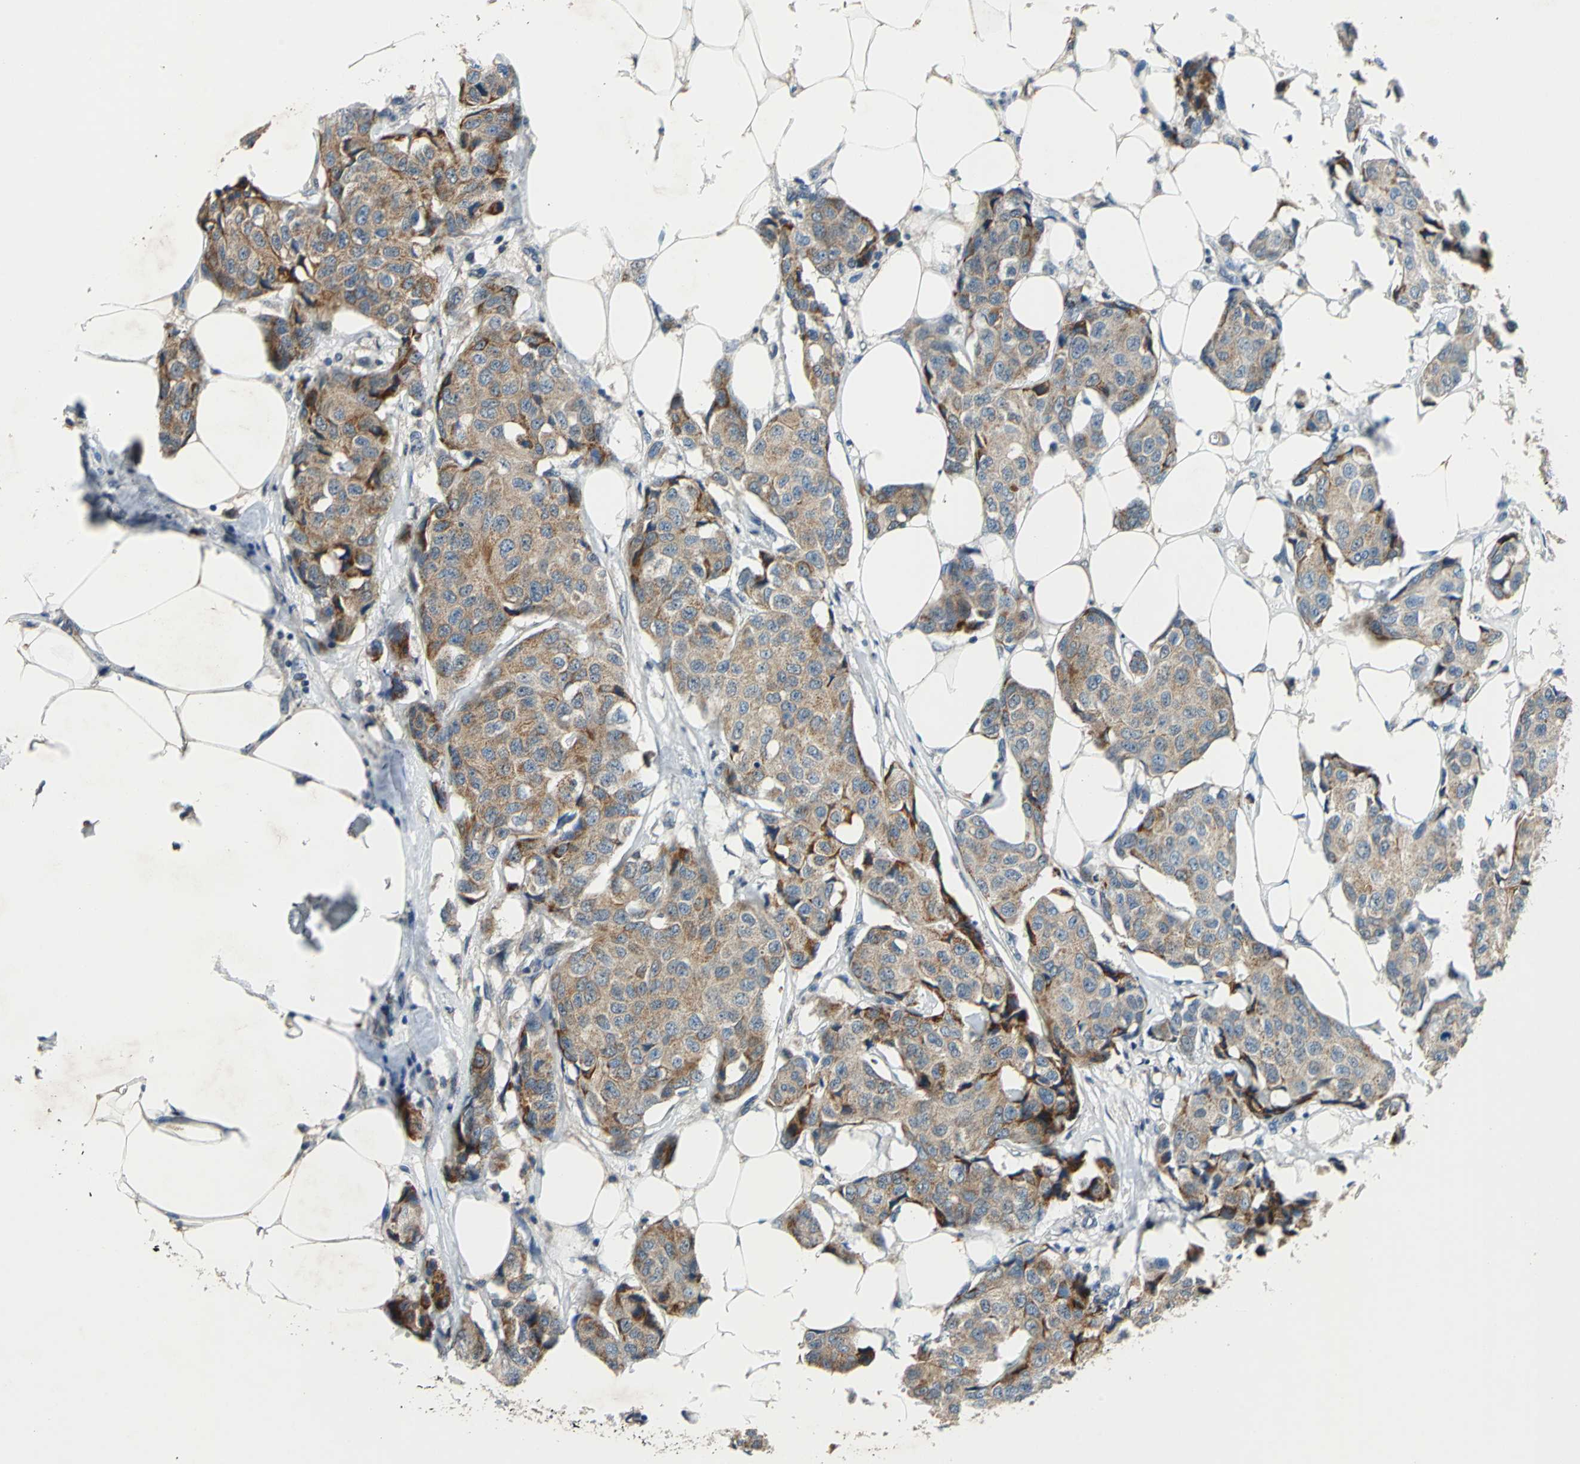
{"staining": {"intensity": "moderate", "quantity": ">75%", "location": "cytoplasmic/membranous"}, "tissue": "breast cancer", "cell_type": "Tumor cells", "image_type": "cancer", "snomed": [{"axis": "morphology", "description": "Duct carcinoma"}, {"axis": "topography", "description": "Breast"}], "caption": "Protein expression analysis of breast intraductal carcinoma exhibits moderate cytoplasmic/membranous positivity in about >75% of tumor cells. (DAB (3,3'-diaminobenzidine) IHC with brightfield microscopy, high magnification).", "gene": "SLC19A2", "patient": {"sex": "female", "age": 80}}